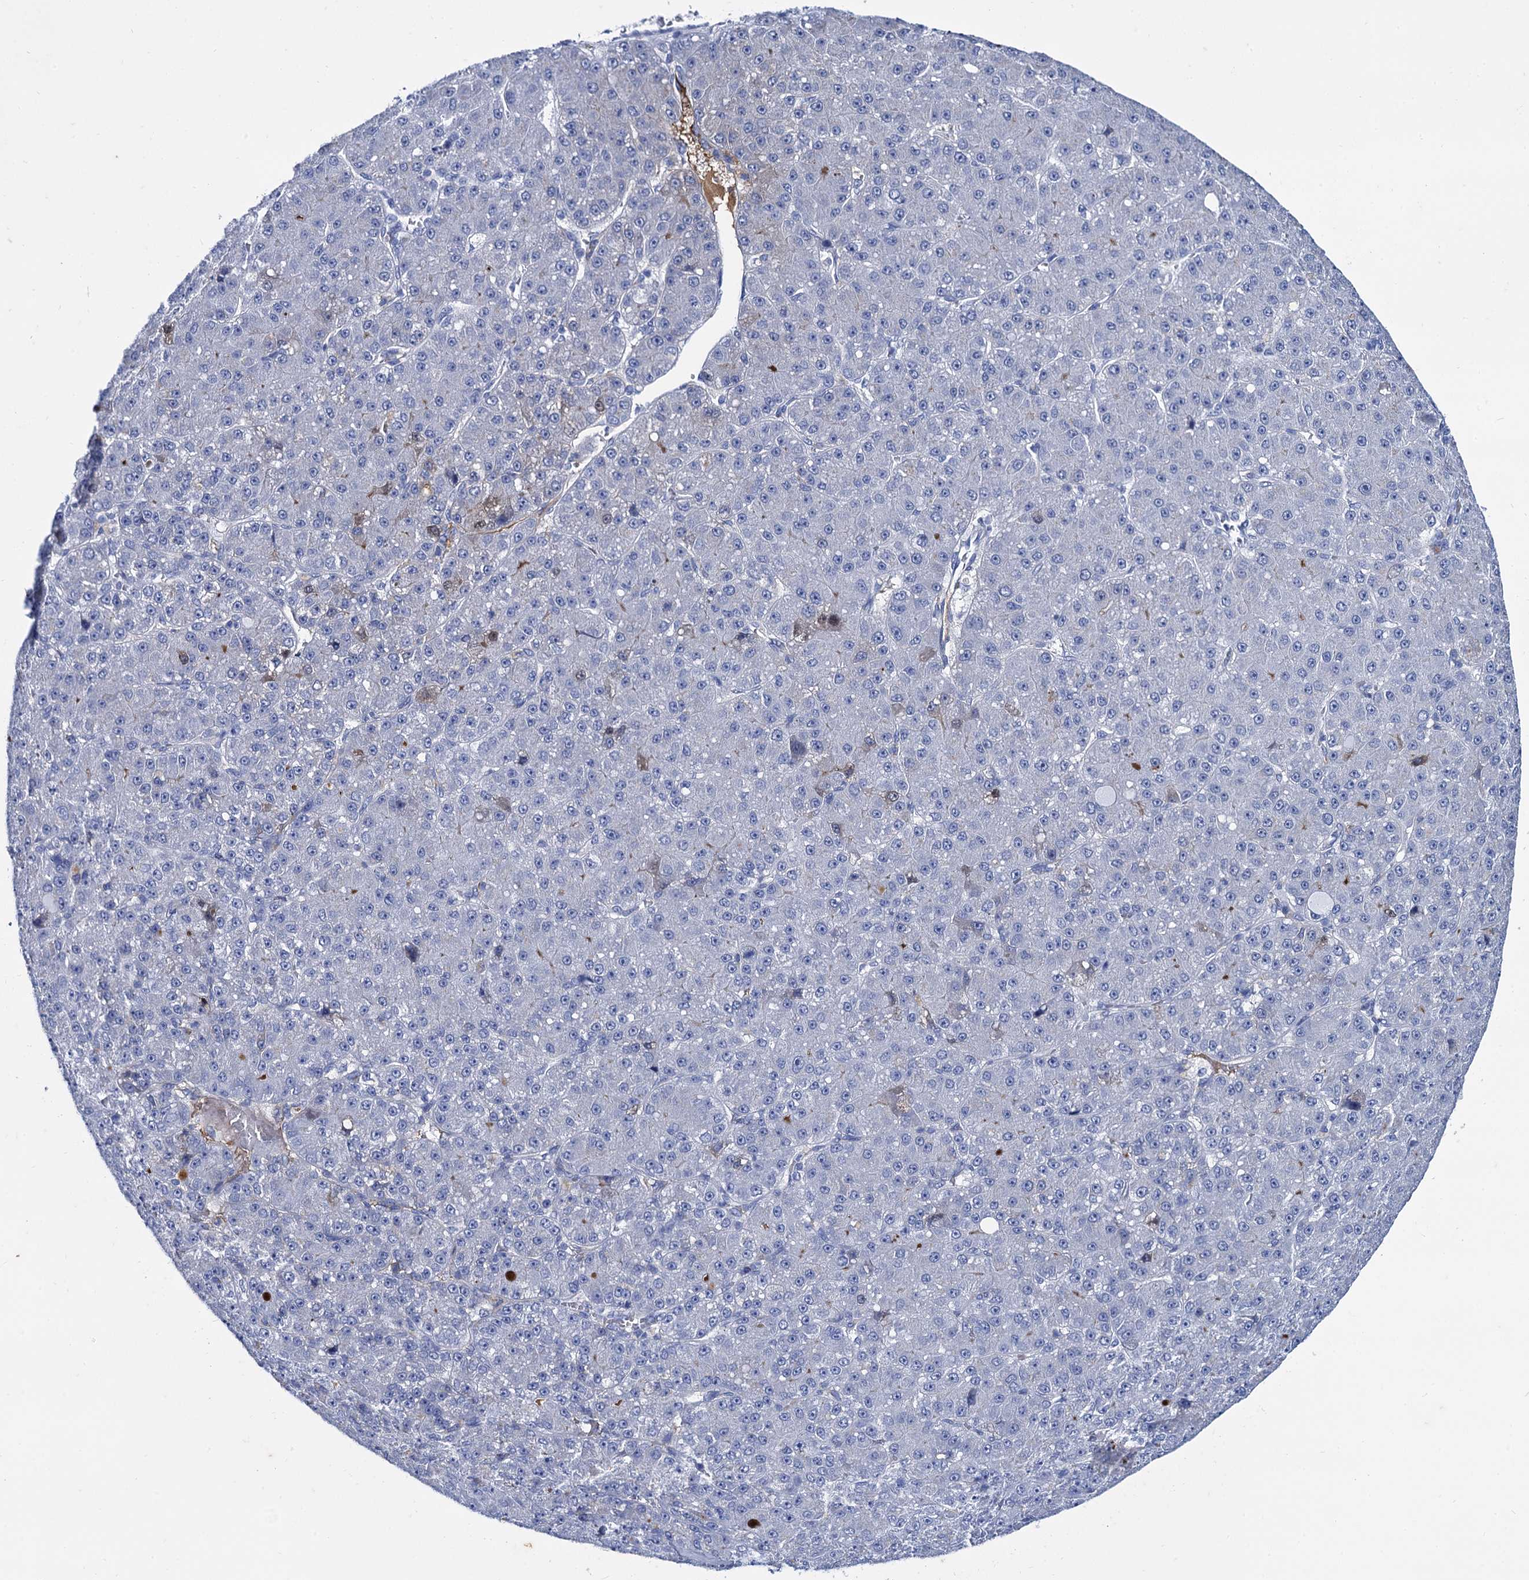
{"staining": {"intensity": "negative", "quantity": "none", "location": "none"}, "tissue": "liver cancer", "cell_type": "Tumor cells", "image_type": "cancer", "snomed": [{"axis": "morphology", "description": "Carcinoma, Hepatocellular, NOS"}, {"axis": "topography", "description": "Liver"}], "caption": "DAB immunohistochemical staining of human liver cancer (hepatocellular carcinoma) demonstrates no significant staining in tumor cells. (IHC, brightfield microscopy, high magnification).", "gene": "TMEM72", "patient": {"sex": "male", "age": 67}}